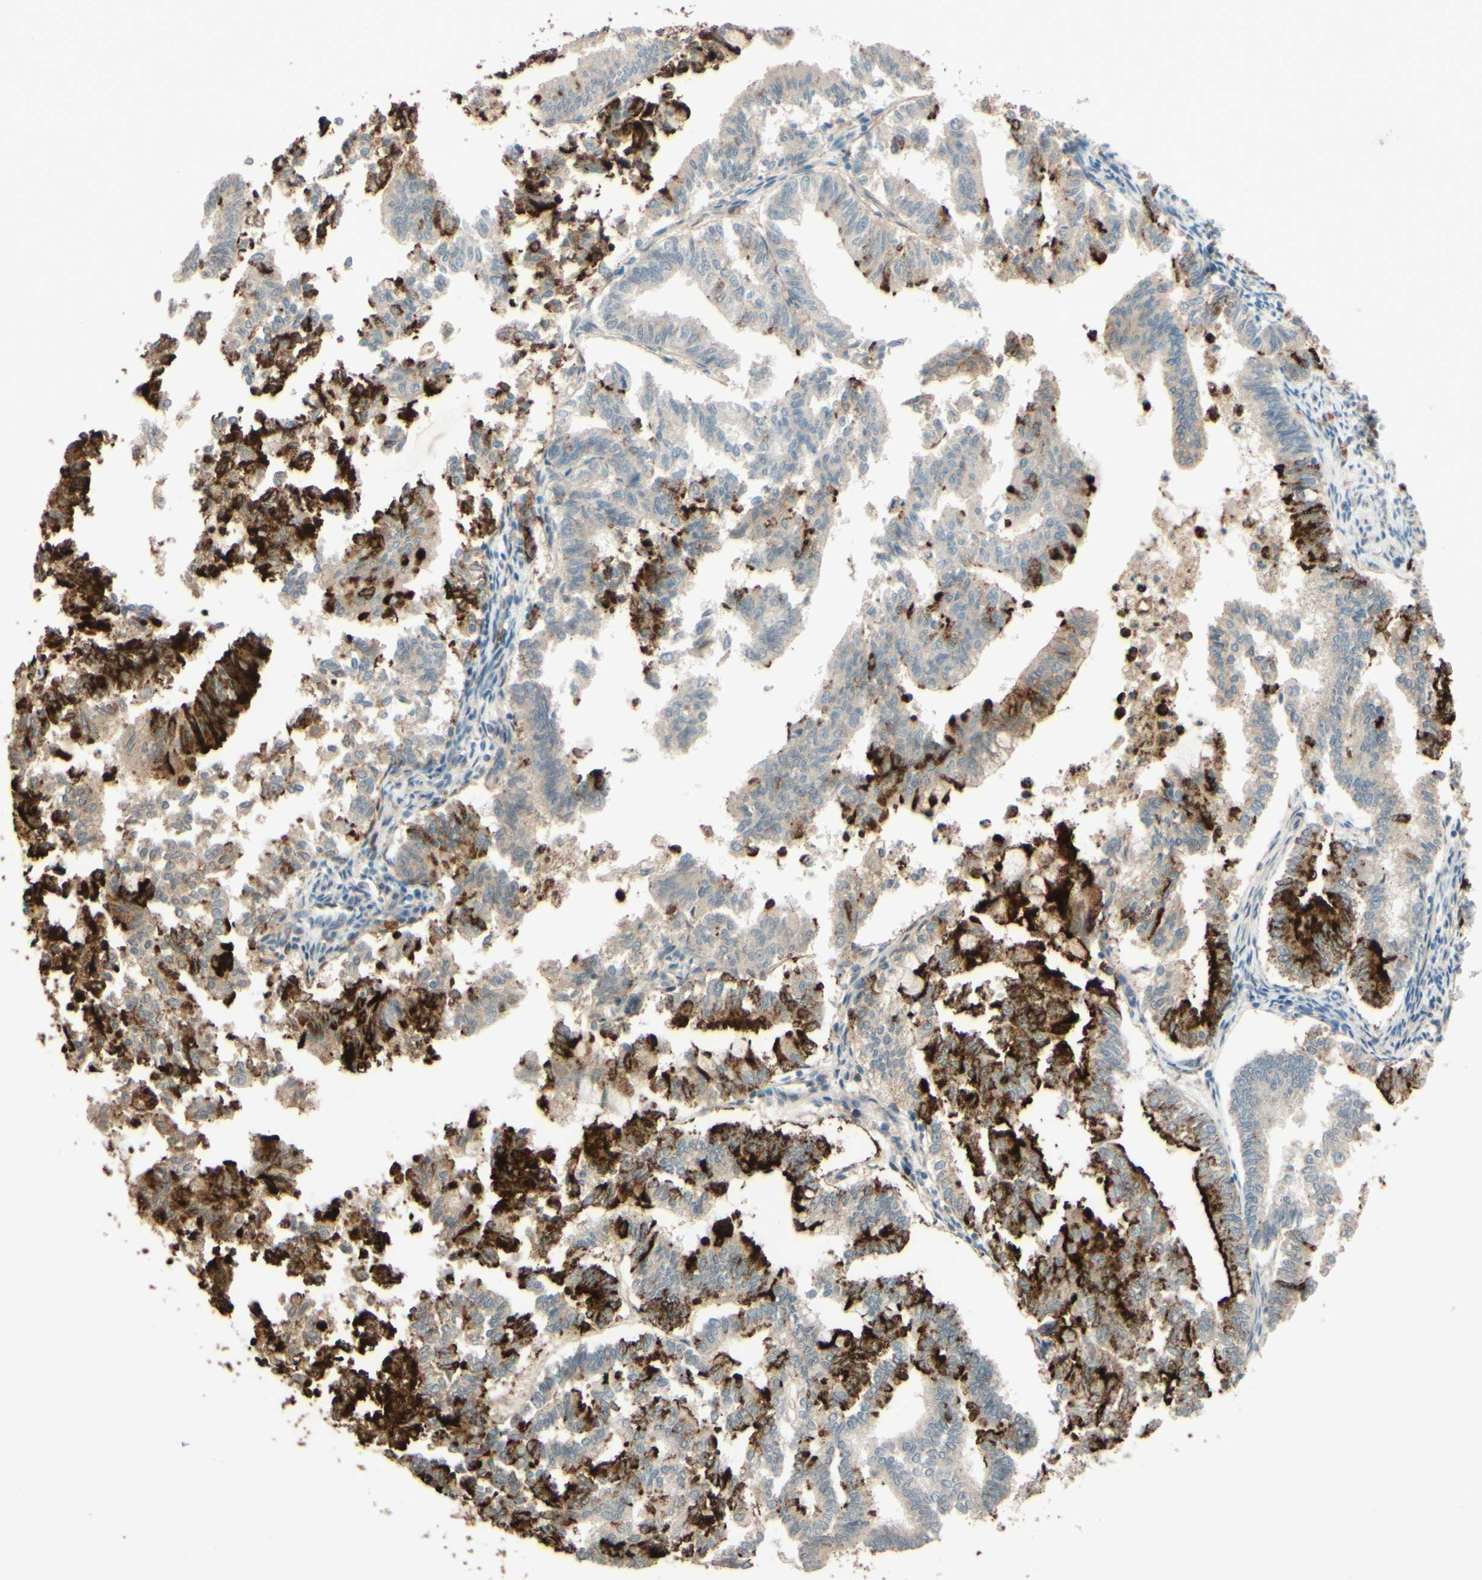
{"staining": {"intensity": "strong", "quantity": "25%-75%", "location": "cytoplasmic/membranous"}, "tissue": "endometrial cancer", "cell_type": "Tumor cells", "image_type": "cancer", "snomed": [{"axis": "morphology", "description": "Necrosis, NOS"}, {"axis": "morphology", "description": "Adenocarcinoma, NOS"}, {"axis": "topography", "description": "Endometrium"}], "caption": "Adenocarcinoma (endometrial) stained for a protein exhibits strong cytoplasmic/membranous positivity in tumor cells.", "gene": "ADAM17", "patient": {"sex": "female", "age": 79}}